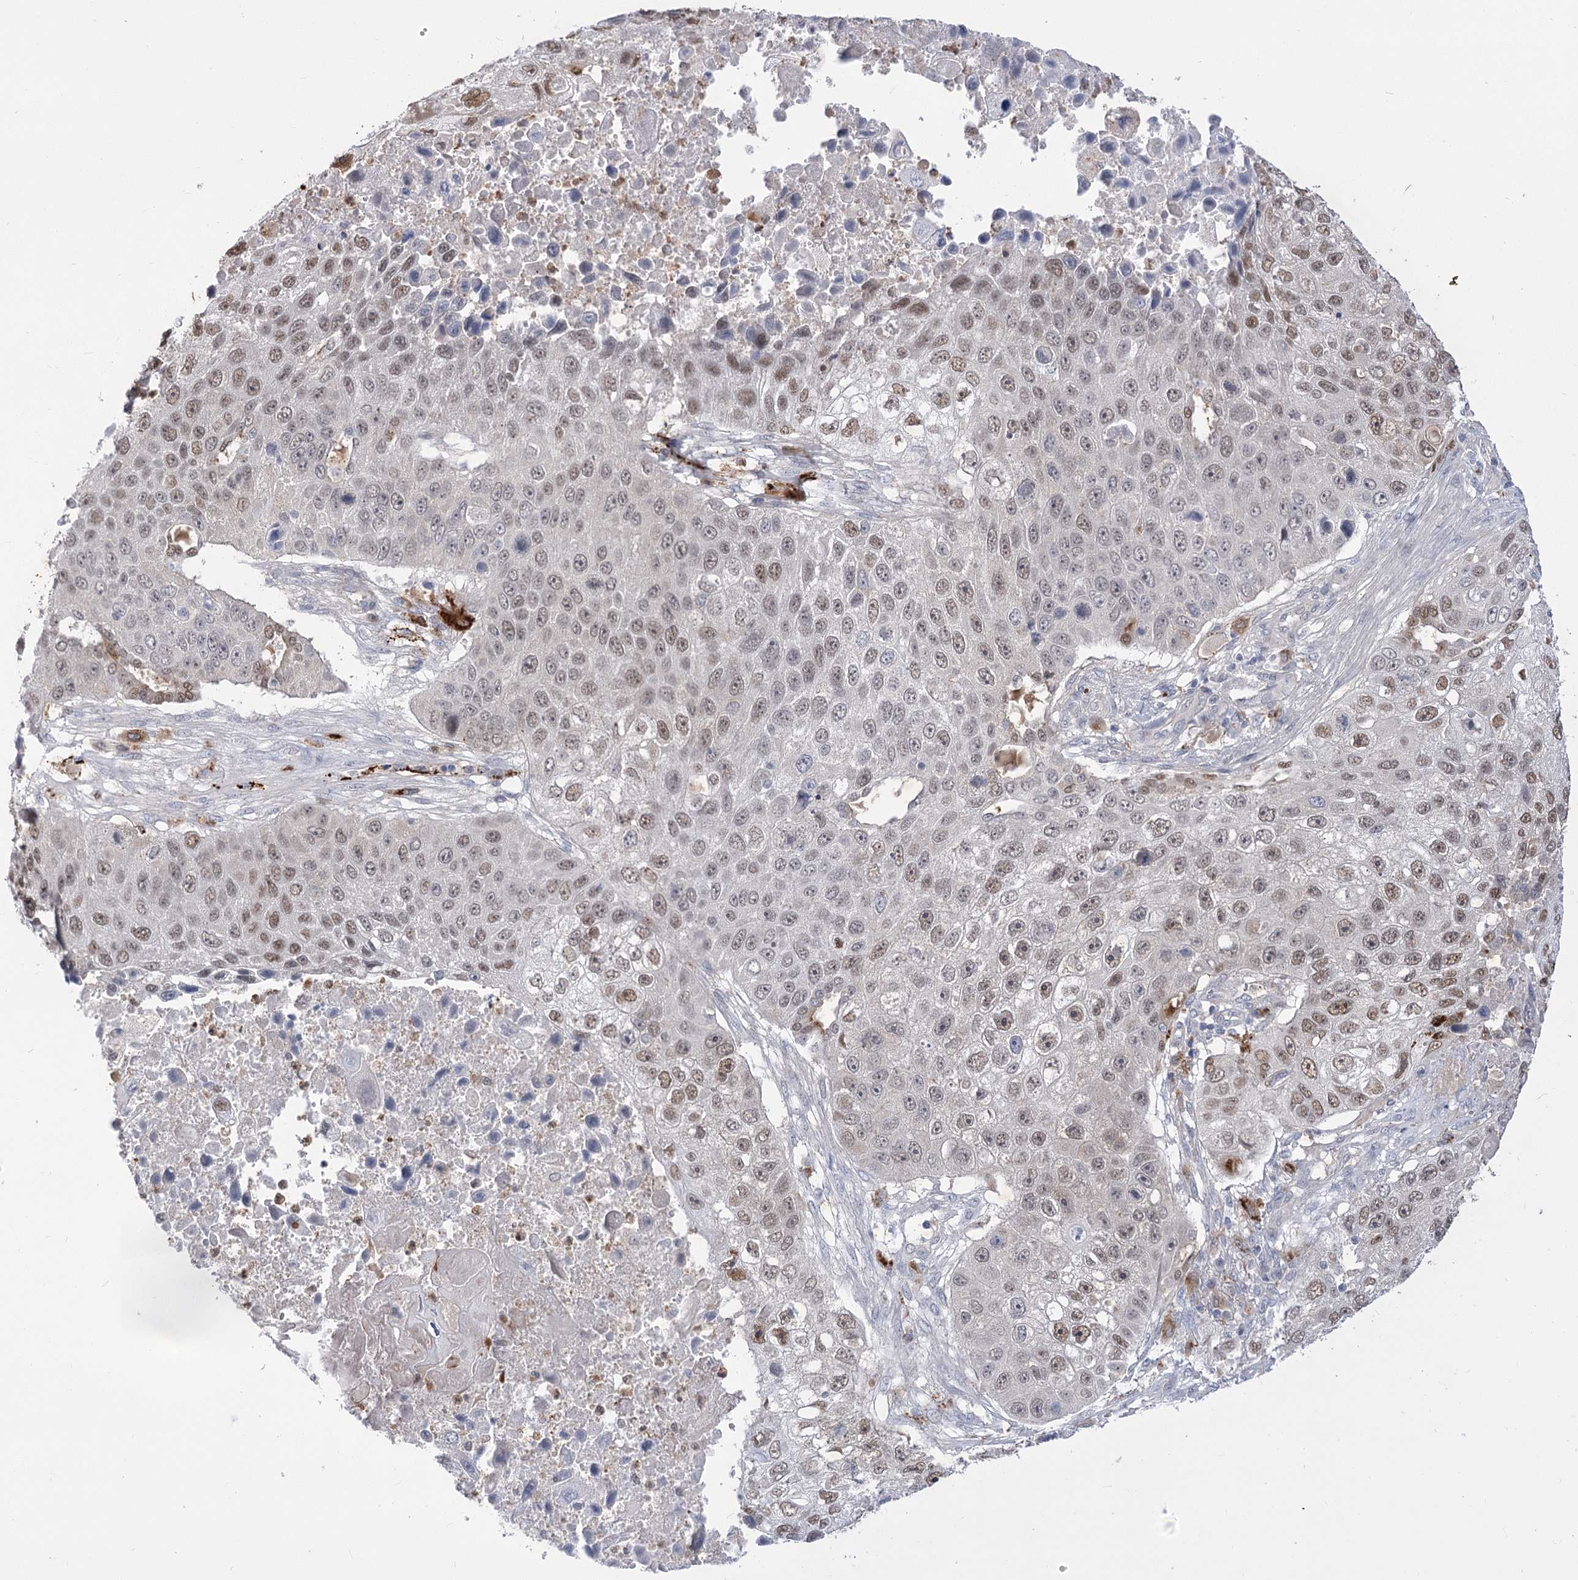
{"staining": {"intensity": "moderate", "quantity": "25%-75%", "location": "nuclear"}, "tissue": "lung cancer", "cell_type": "Tumor cells", "image_type": "cancer", "snomed": [{"axis": "morphology", "description": "Squamous cell carcinoma, NOS"}, {"axis": "topography", "description": "Lung"}], "caption": "Human lung cancer stained with a brown dye exhibits moderate nuclear positive staining in approximately 25%-75% of tumor cells.", "gene": "SIAE", "patient": {"sex": "male", "age": 61}}